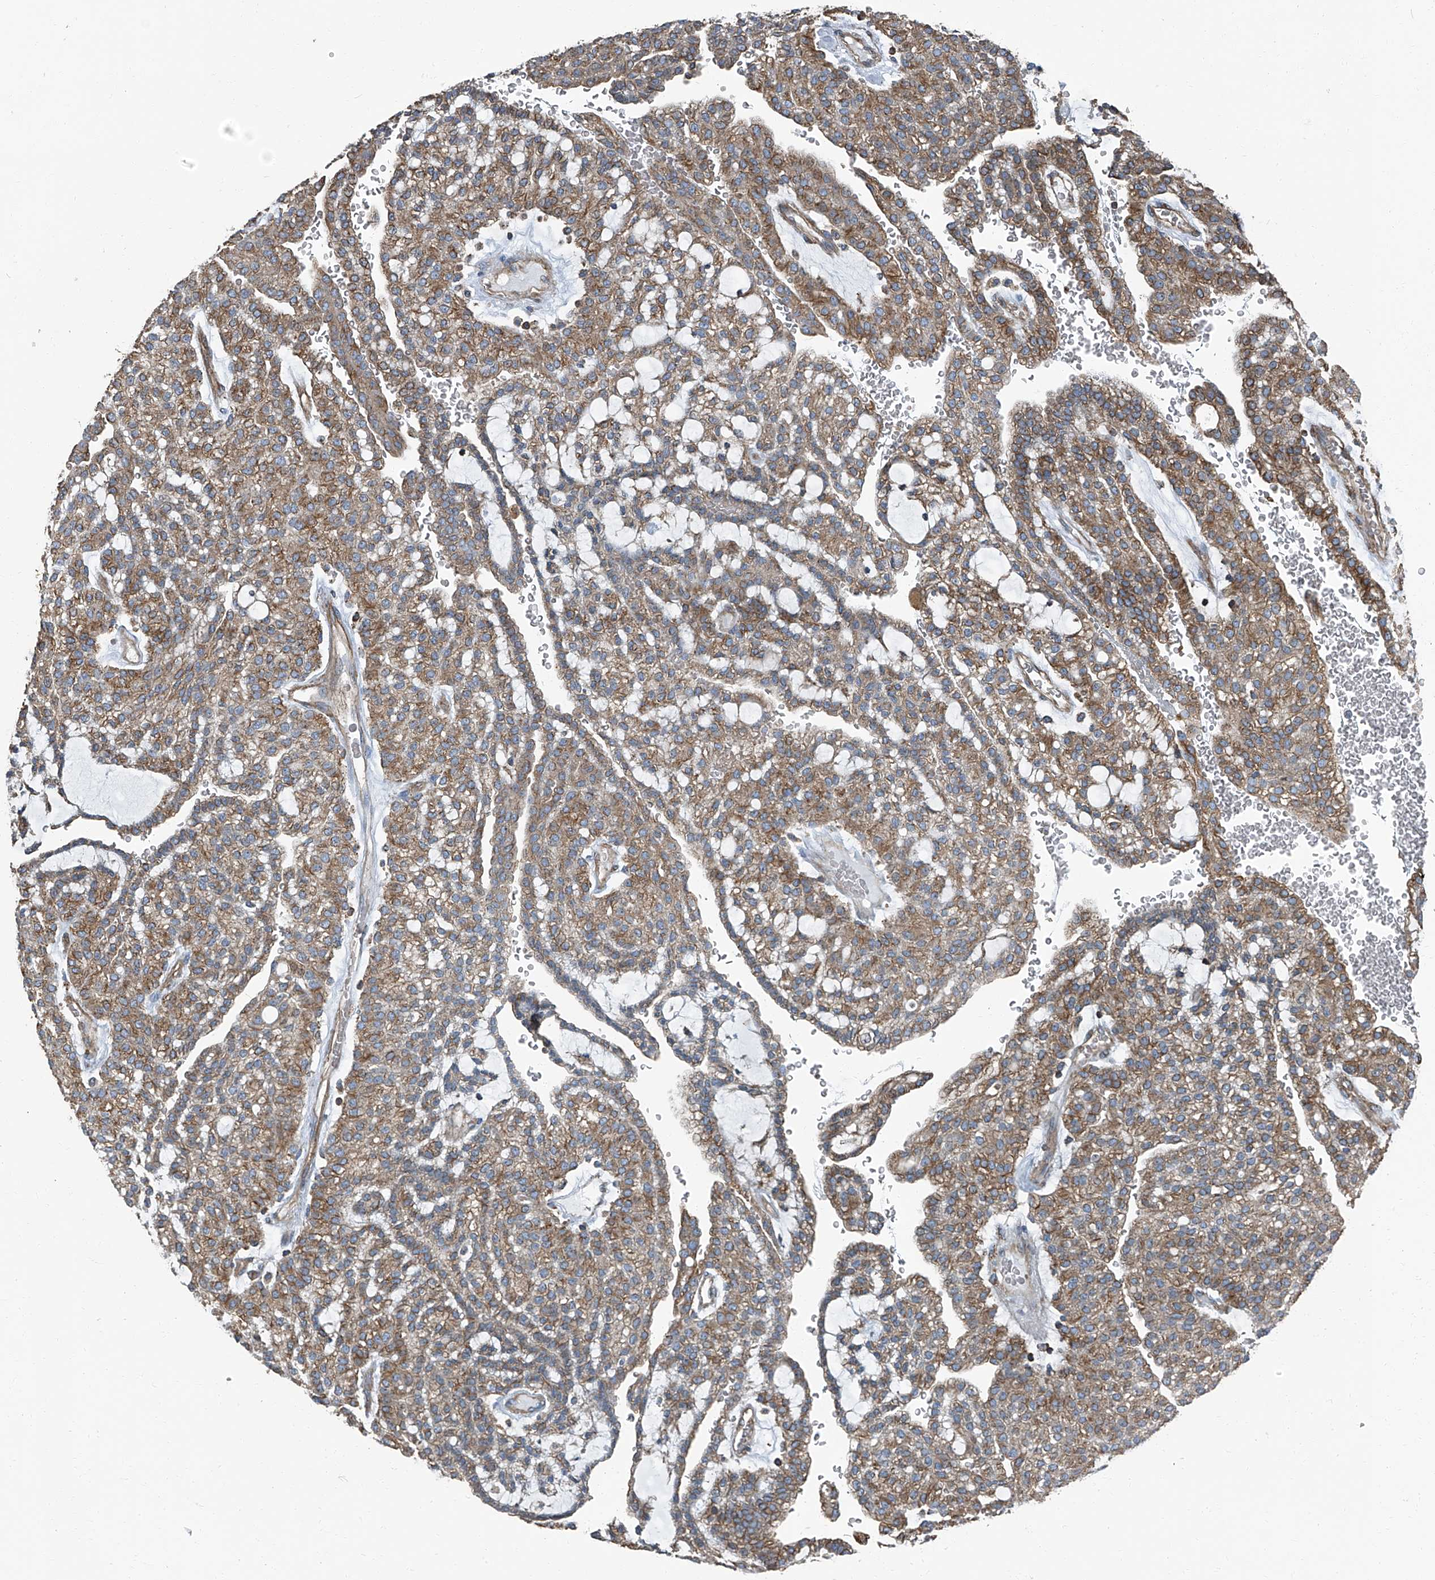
{"staining": {"intensity": "moderate", "quantity": ">75%", "location": "cytoplasmic/membranous"}, "tissue": "renal cancer", "cell_type": "Tumor cells", "image_type": "cancer", "snomed": [{"axis": "morphology", "description": "Adenocarcinoma, NOS"}, {"axis": "topography", "description": "Kidney"}], "caption": "A photomicrograph of human renal cancer (adenocarcinoma) stained for a protein displays moderate cytoplasmic/membranous brown staining in tumor cells.", "gene": "SEPTIN7", "patient": {"sex": "male", "age": 63}}